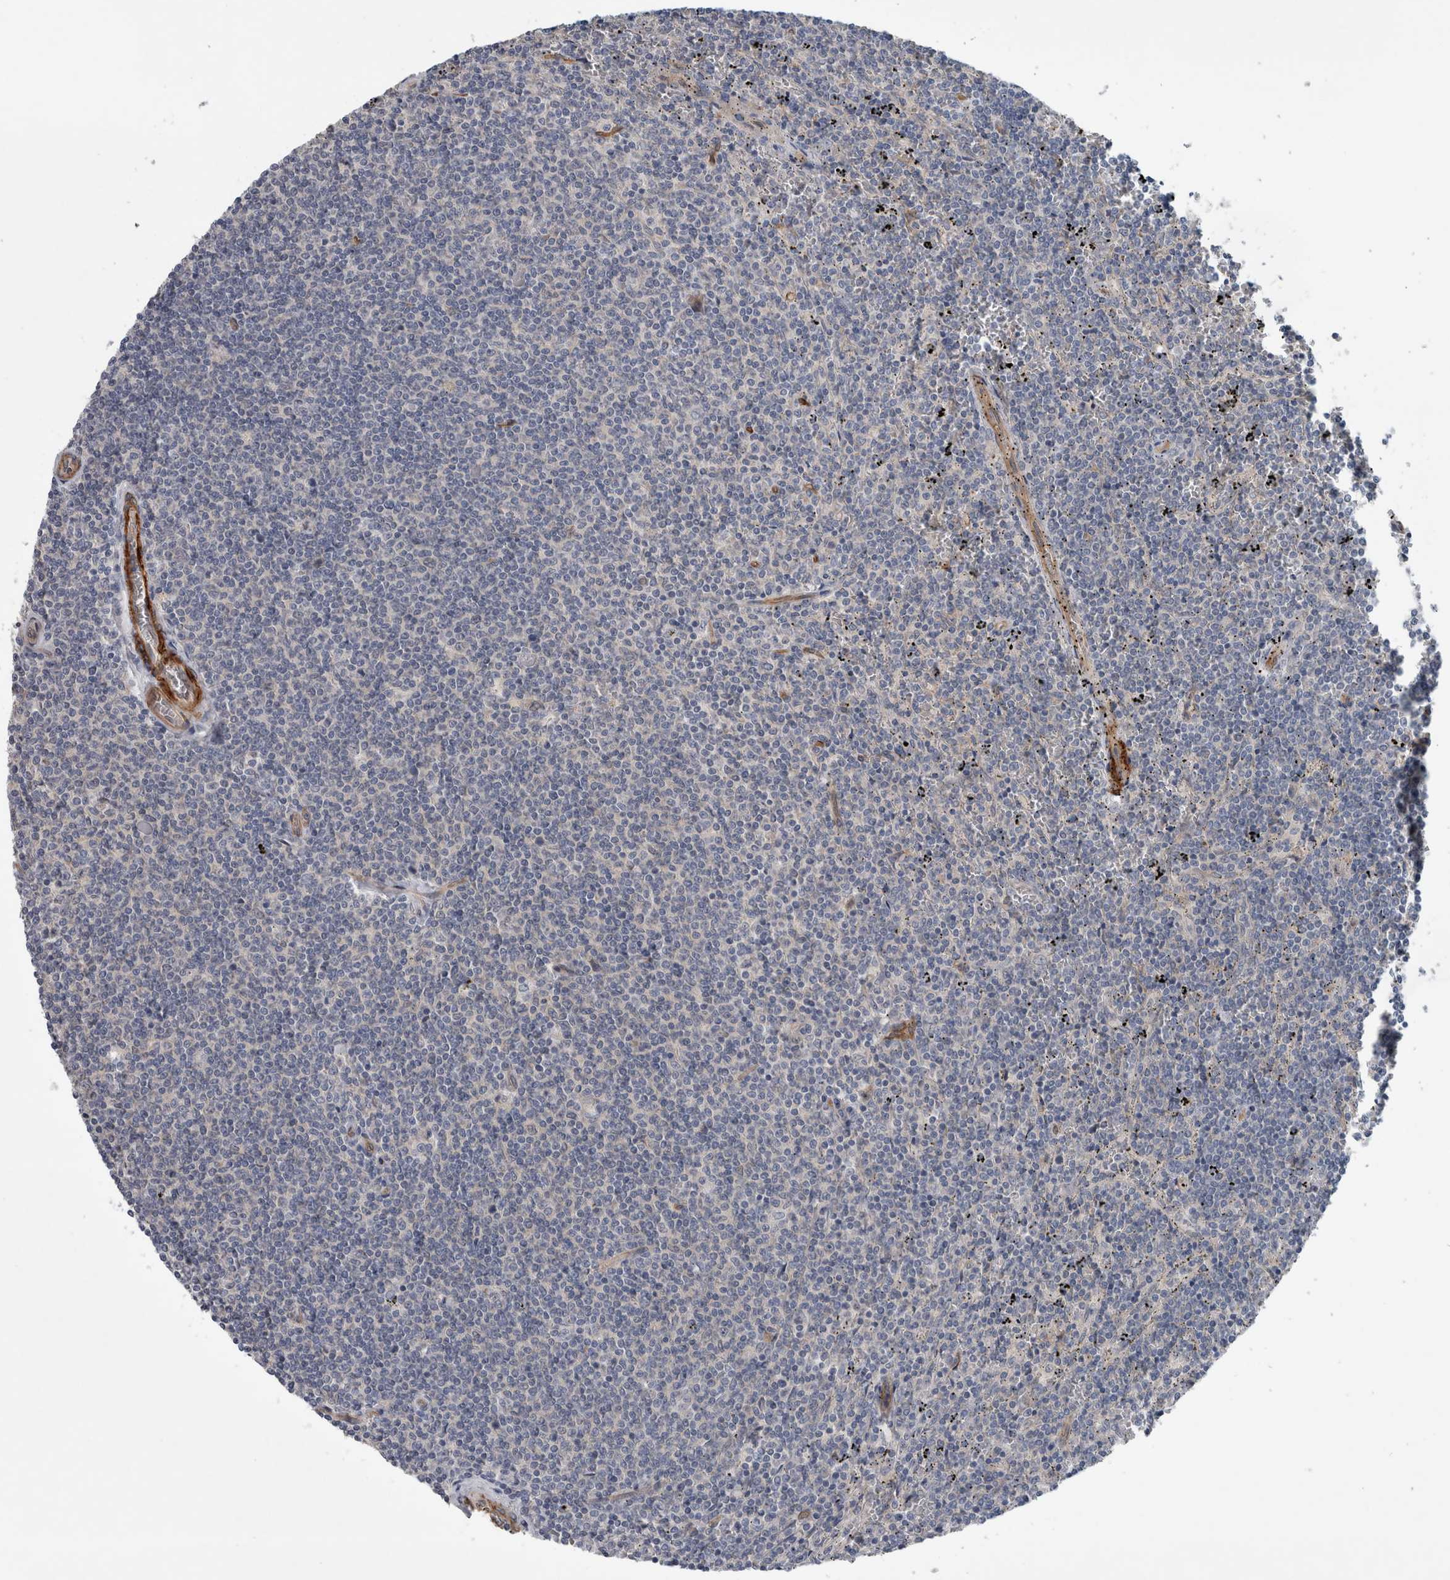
{"staining": {"intensity": "negative", "quantity": "none", "location": "none"}, "tissue": "lymphoma", "cell_type": "Tumor cells", "image_type": "cancer", "snomed": [{"axis": "morphology", "description": "Malignant lymphoma, non-Hodgkin's type, Low grade"}, {"axis": "topography", "description": "Spleen"}], "caption": "Tumor cells are negative for protein expression in human lymphoma. (Stains: DAB (3,3'-diaminobenzidine) immunohistochemistry with hematoxylin counter stain, Microscopy: brightfield microscopy at high magnification).", "gene": "BCAM", "patient": {"sex": "female", "age": 50}}